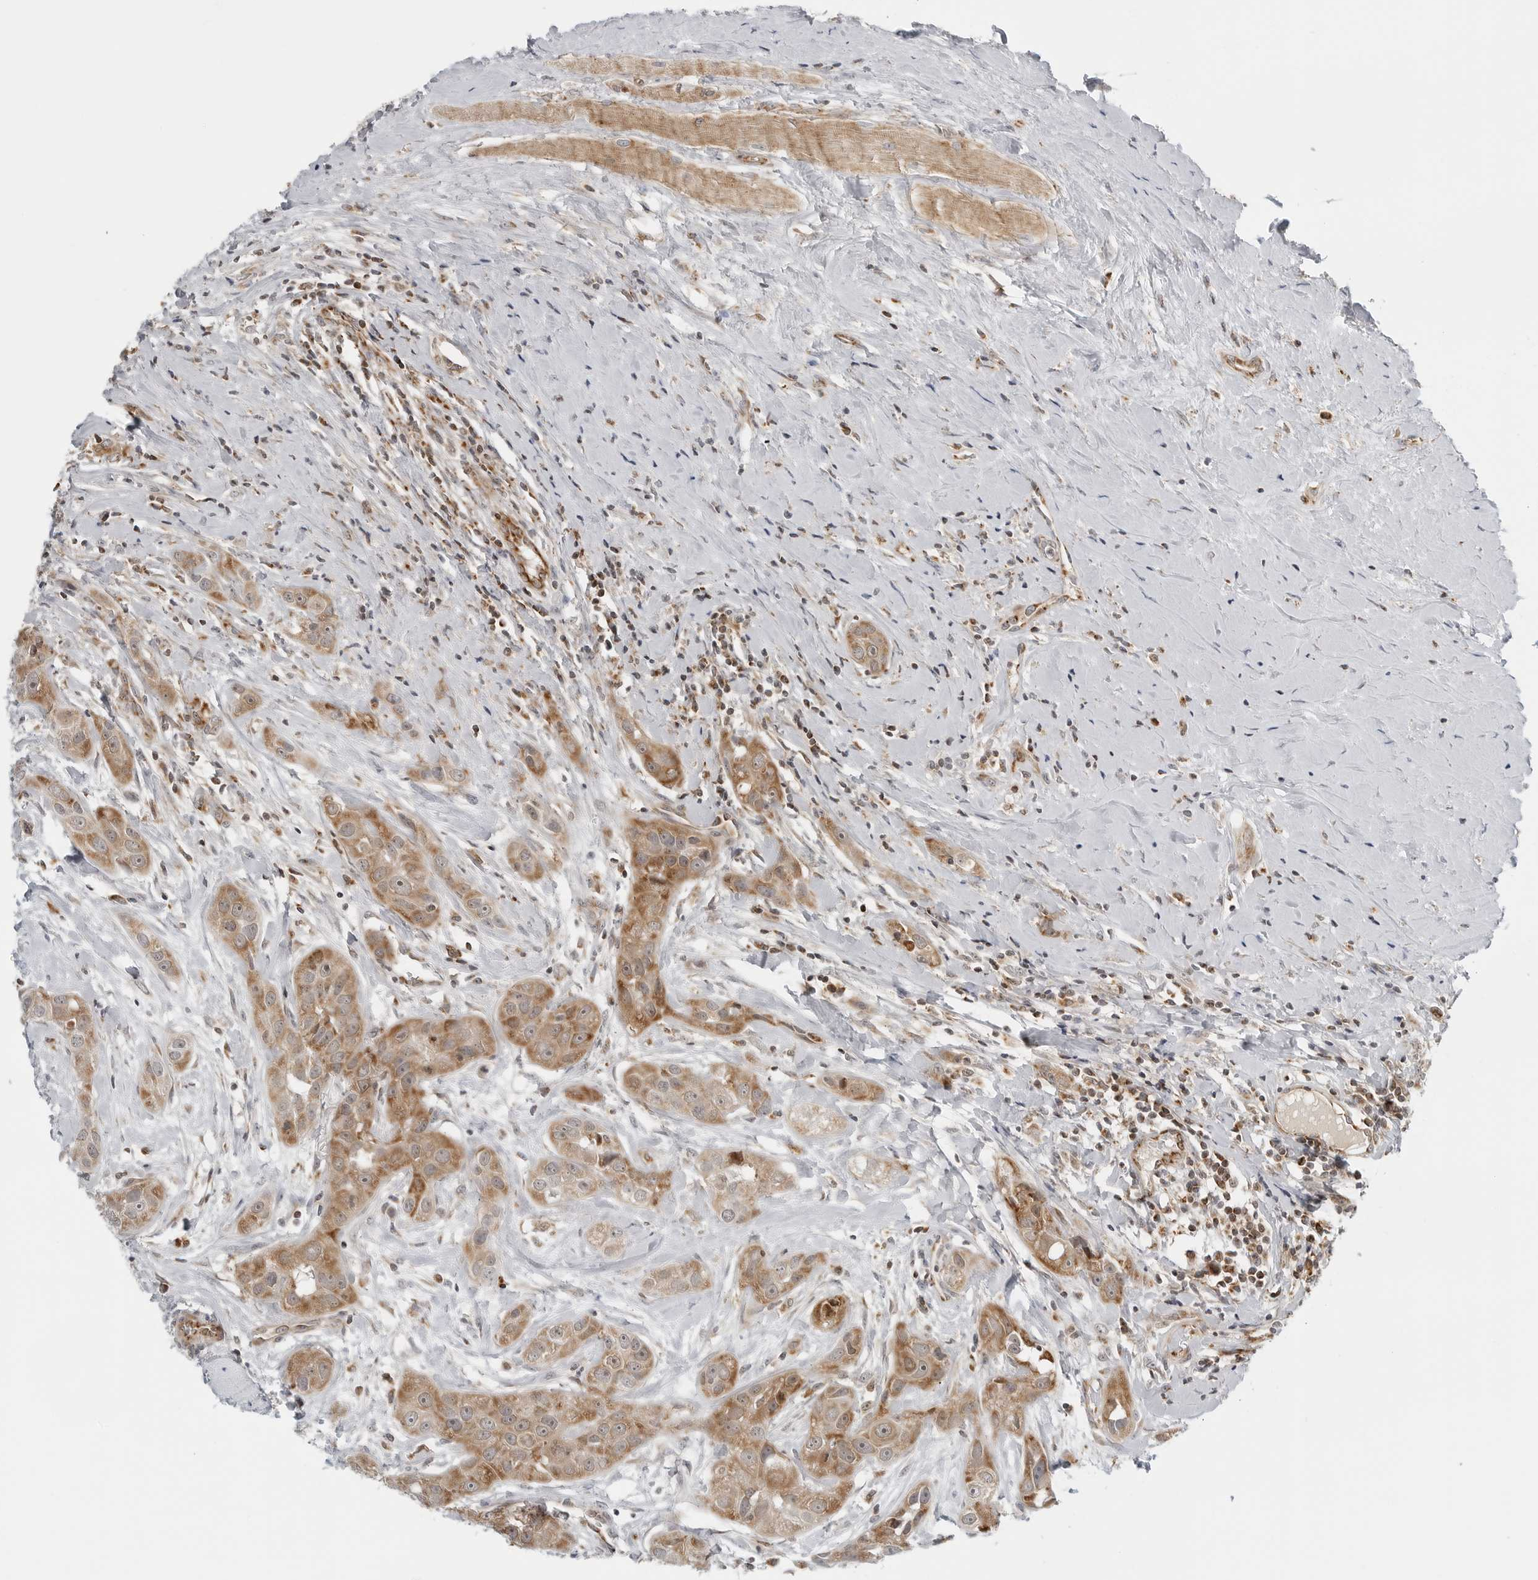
{"staining": {"intensity": "moderate", "quantity": ">75%", "location": "cytoplasmic/membranous,nuclear"}, "tissue": "head and neck cancer", "cell_type": "Tumor cells", "image_type": "cancer", "snomed": [{"axis": "morphology", "description": "Normal tissue, NOS"}, {"axis": "morphology", "description": "Squamous cell carcinoma, NOS"}, {"axis": "topography", "description": "Skeletal muscle"}, {"axis": "topography", "description": "Head-Neck"}], "caption": "Head and neck squamous cell carcinoma stained with immunohistochemistry (IHC) displays moderate cytoplasmic/membranous and nuclear positivity in approximately >75% of tumor cells.", "gene": "PEX2", "patient": {"sex": "male", "age": 51}}